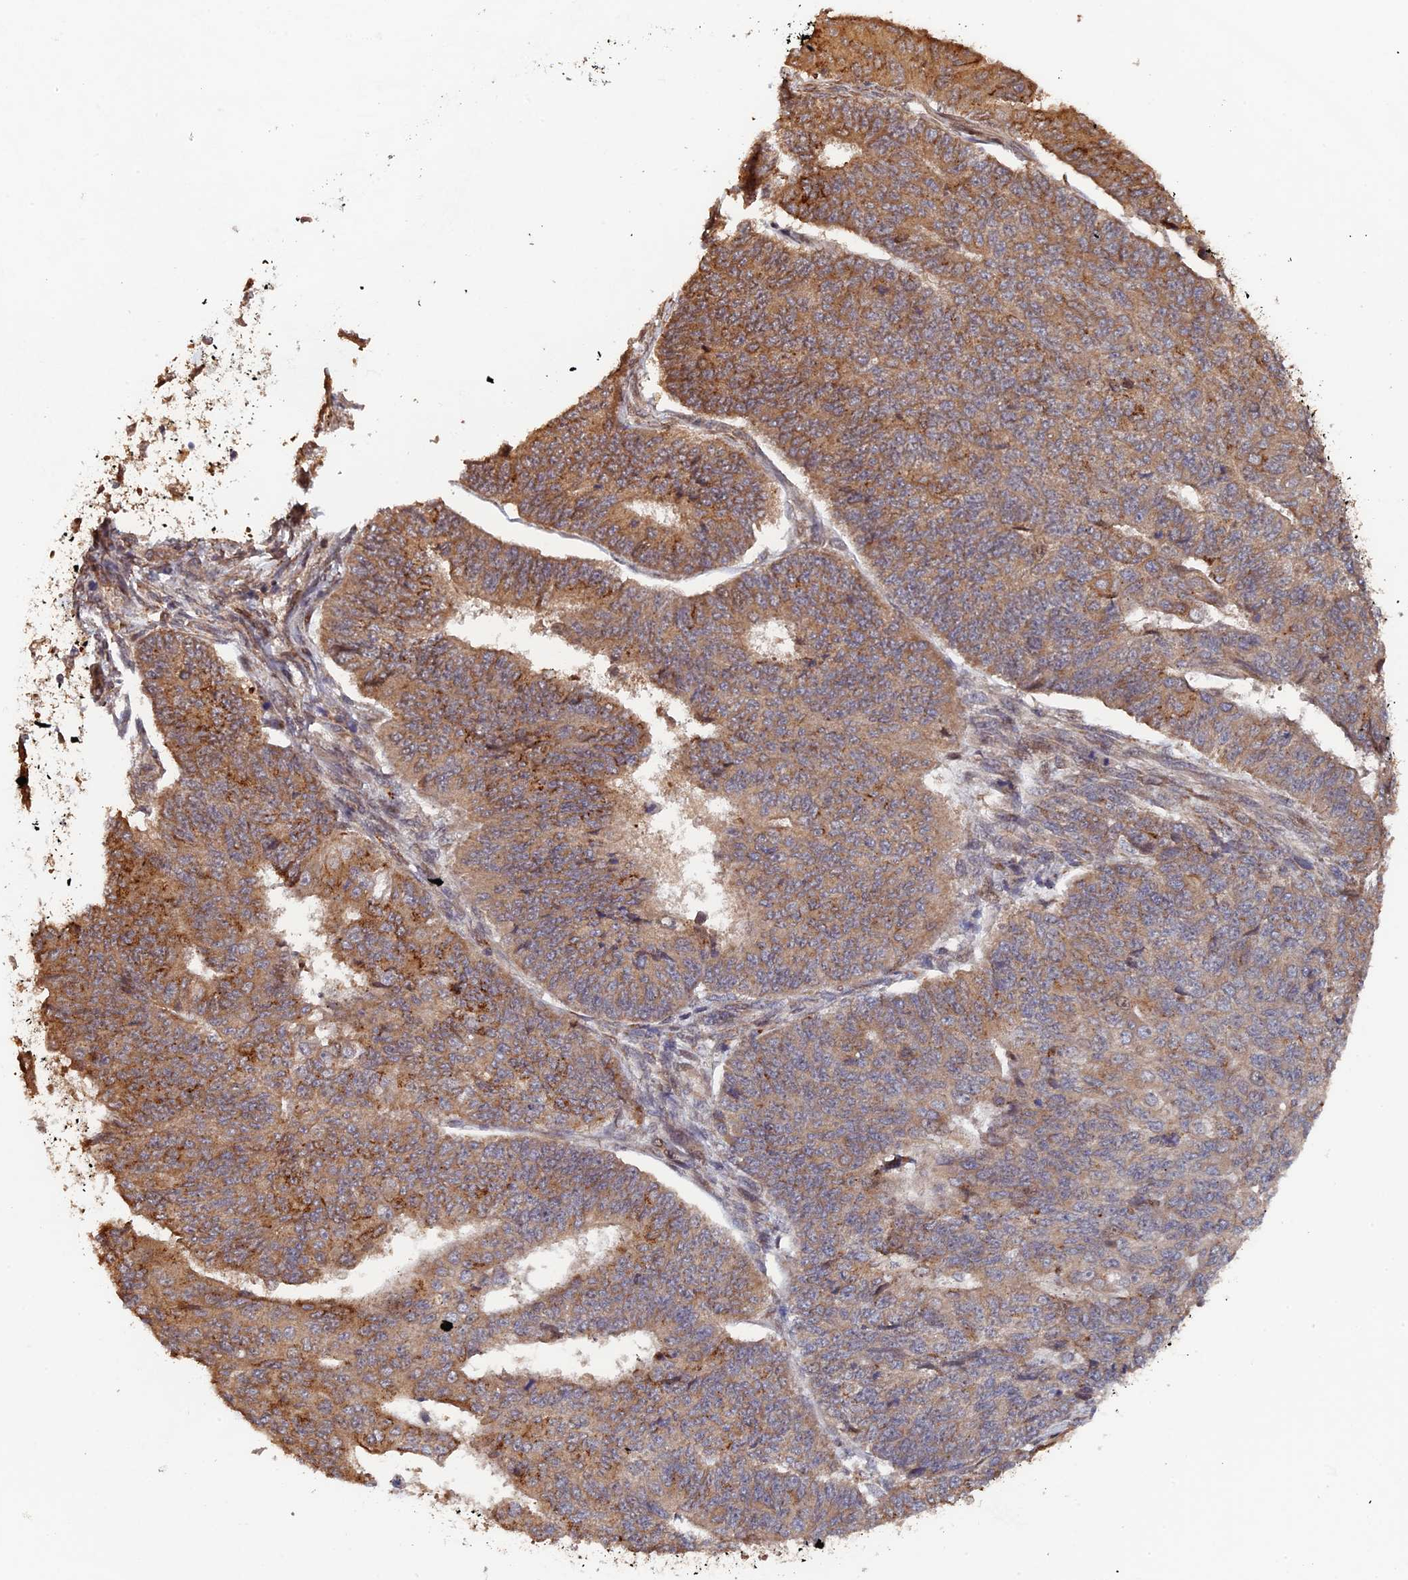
{"staining": {"intensity": "moderate", "quantity": "25%-75%", "location": "cytoplasmic/membranous"}, "tissue": "endometrial cancer", "cell_type": "Tumor cells", "image_type": "cancer", "snomed": [{"axis": "morphology", "description": "Adenocarcinoma, NOS"}, {"axis": "topography", "description": "Endometrium"}], "caption": "A brown stain labels moderate cytoplasmic/membranous positivity of a protein in human endometrial cancer (adenocarcinoma) tumor cells.", "gene": "VPS37C", "patient": {"sex": "female", "age": 32}}